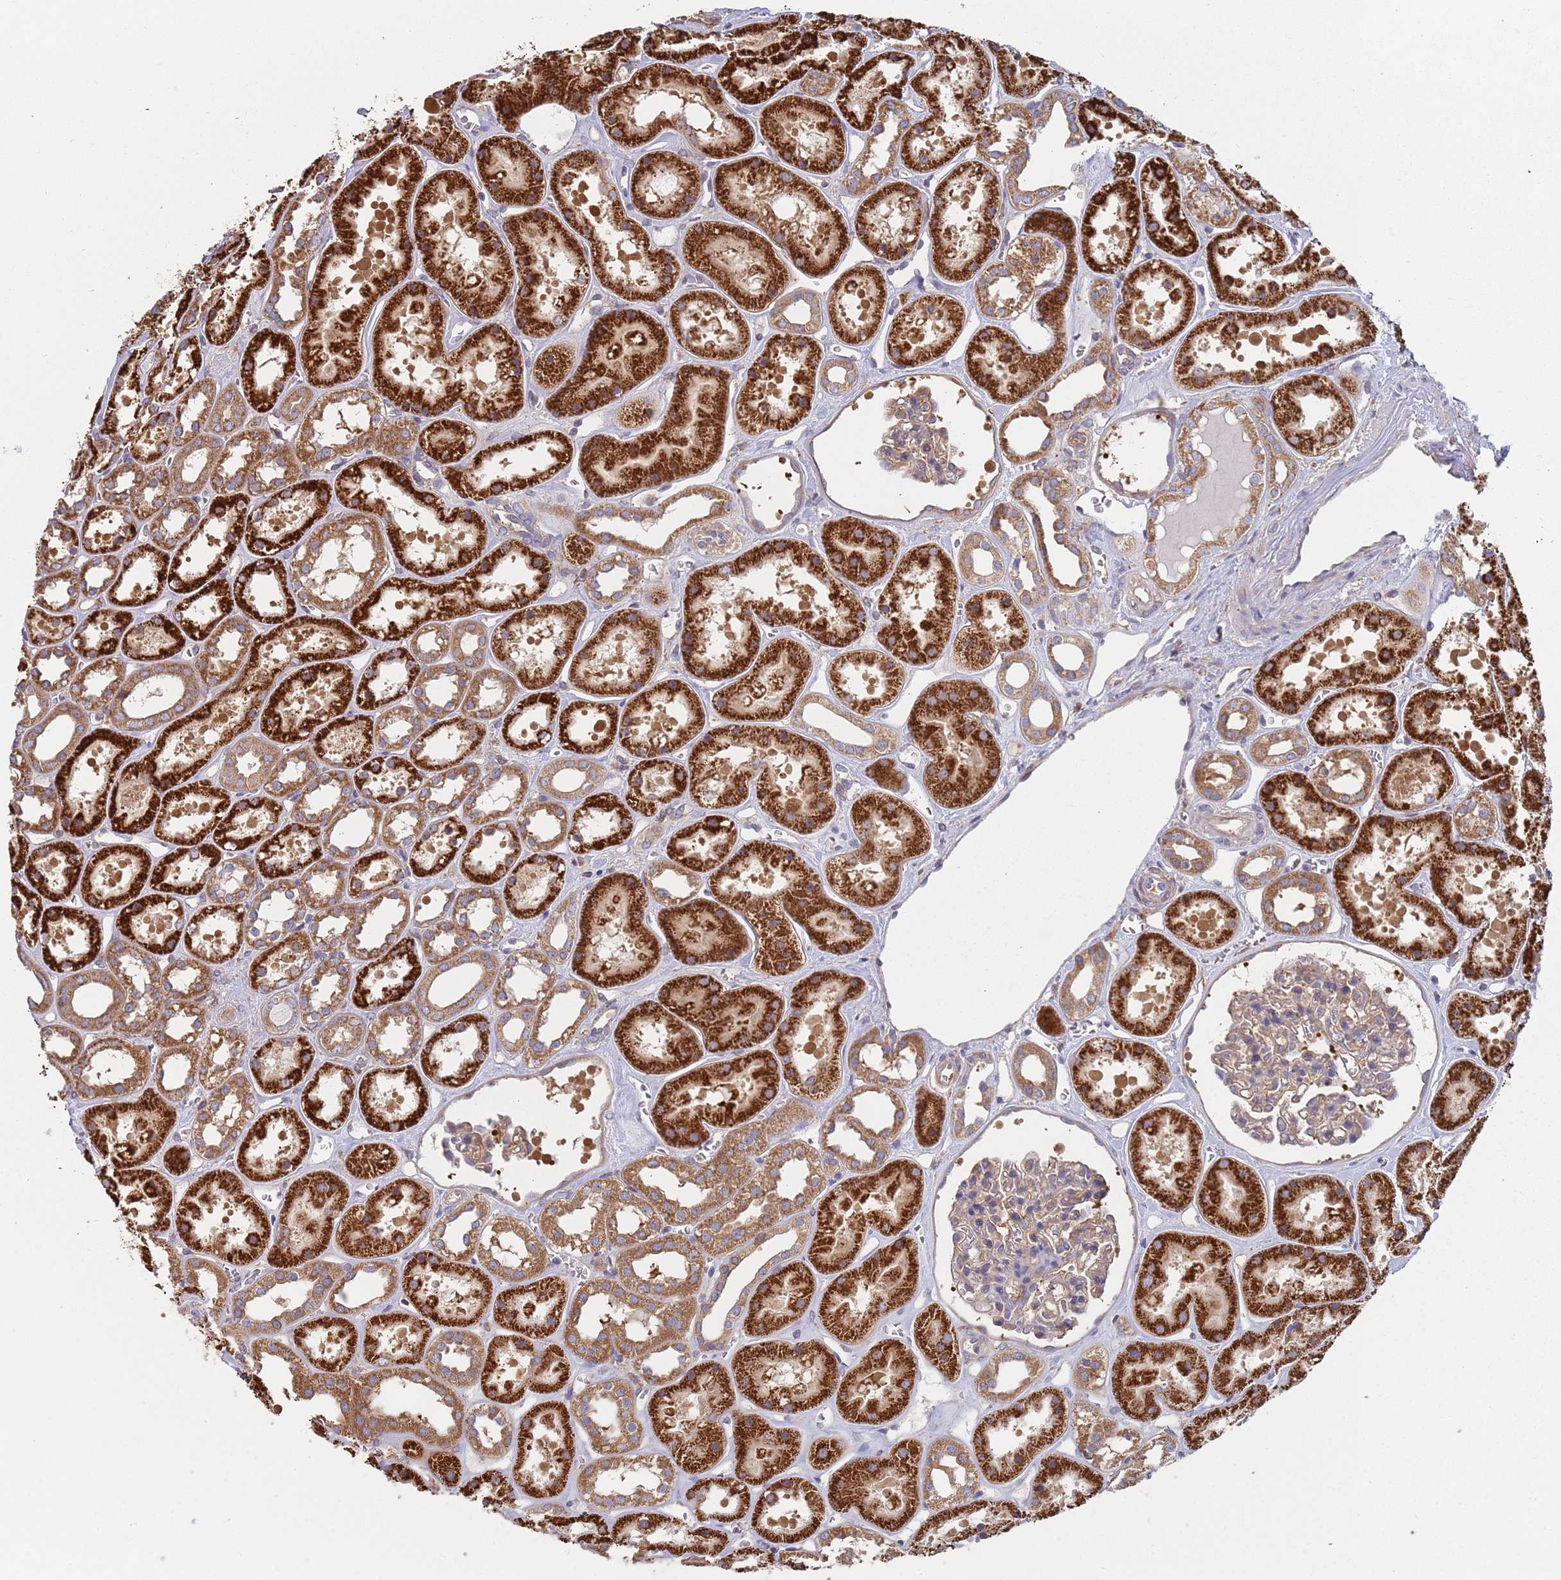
{"staining": {"intensity": "weak", "quantity": ">75%", "location": "cytoplasmic/membranous"}, "tissue": "kidney", "cell_type": "Cells in glomeruli", "image_type": "normal", "snomed": [{"axis": "morphology", "description": "Normal tissue, NOS"}, {"axis": "topography", "description": "Kidney"}], "caption": "The photomicrograph shows immunohistochemical staining of normal kidney. There is weak cytoplasmic/membranous expression is appreciated in approximately >75% of cells in glomeruli.", "gene": "GDI1", "patient": {"sex": "female", "age": 41}}